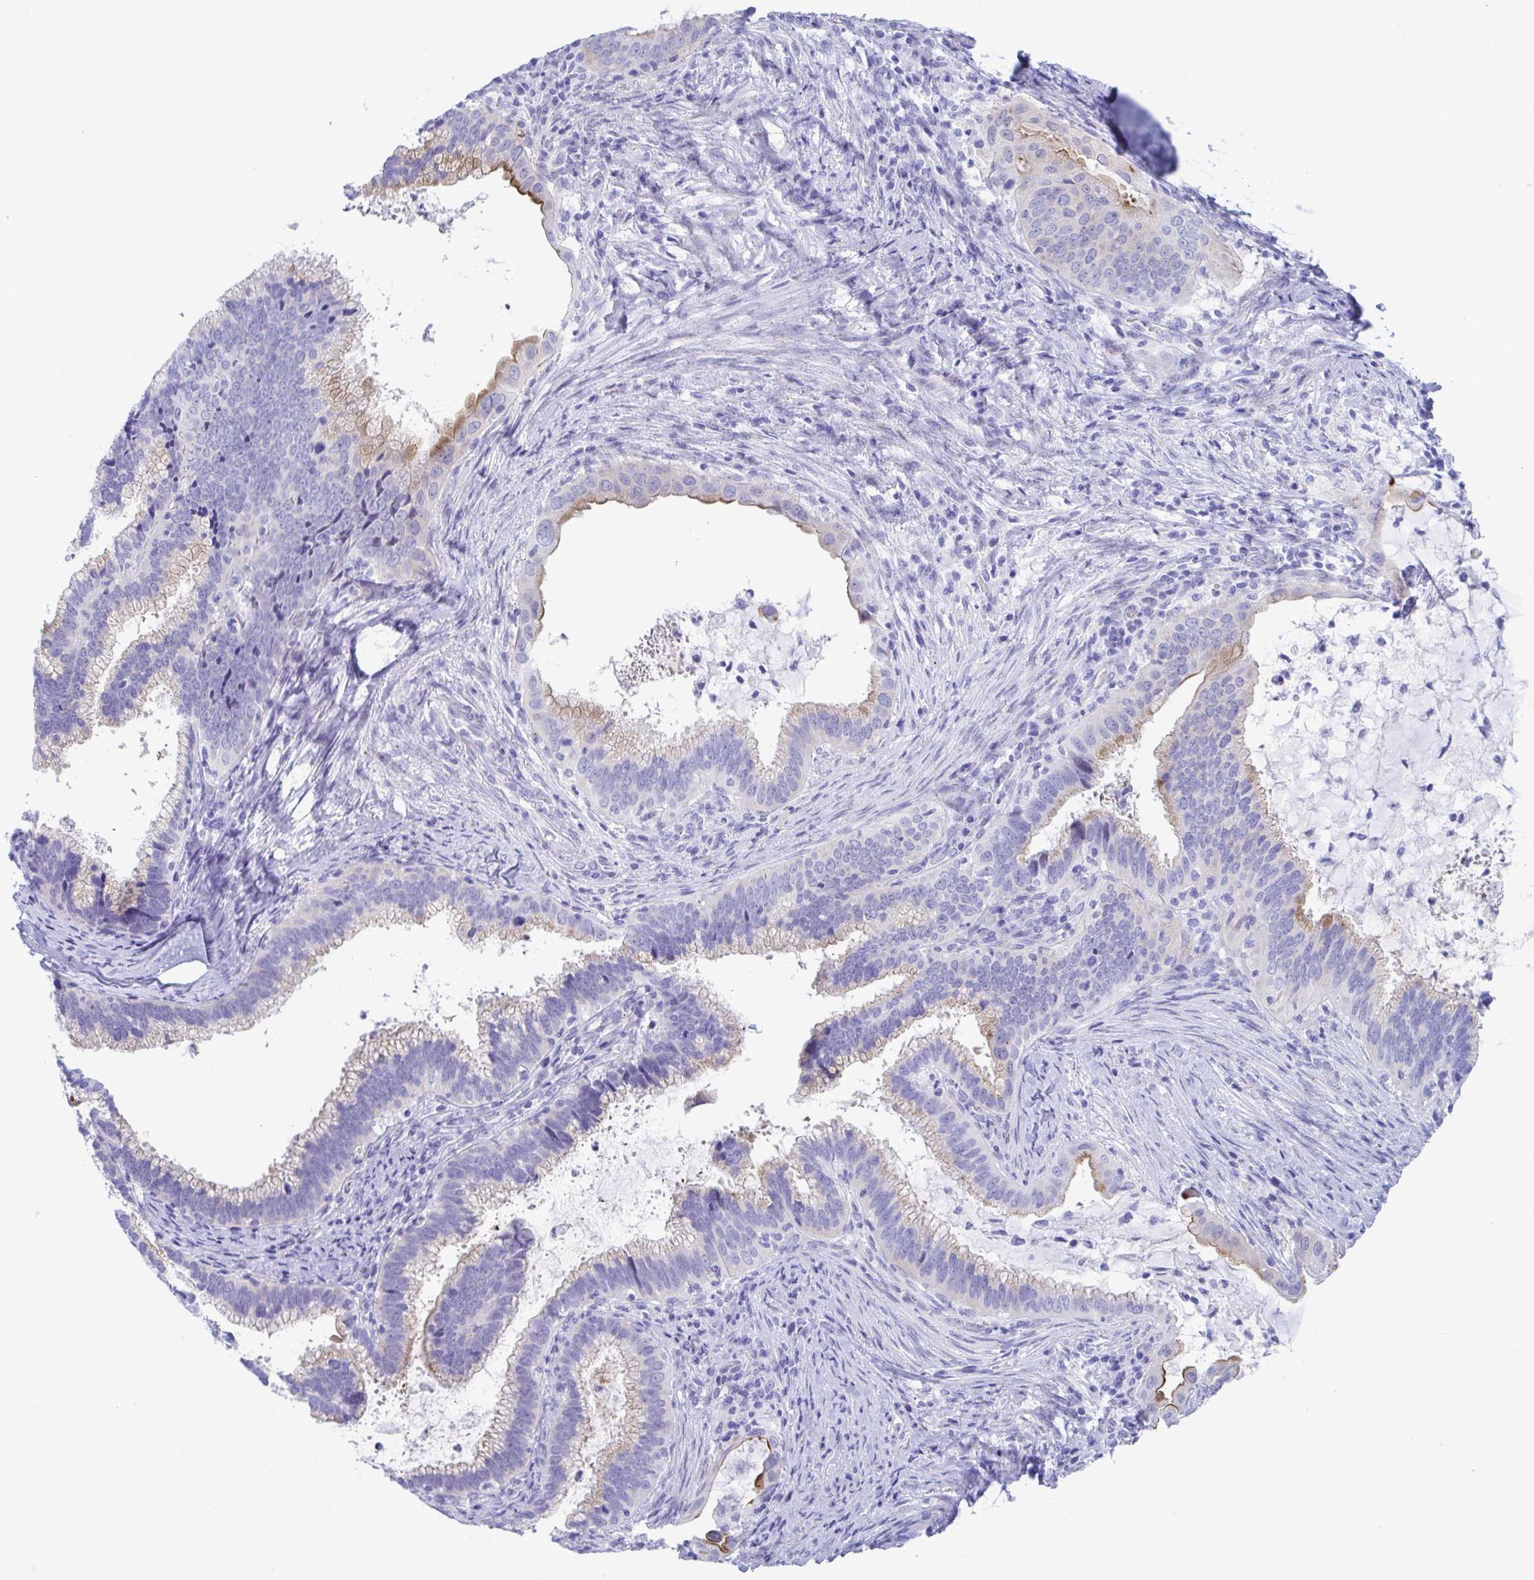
{"staining": {"intensity": "moderate", "quantity": "<25%", "location": "cytoplasmic/membranous"}, "tissue": "cervical cancer", "cell_type": "Tumor cells", "image_type": "cancer", "snomed": [{"axis": "morphology", "description": "Adenocarcinoma, NOS"}, {"axis": "topography", "description": "Cervix"}], "caption": "Cervical cancer was stained to show a protein in brown. There is low levels of moderate cytoplasmic/membranous positivity in approximately <25% of tumor cells. (brown staining indicates protein expression, while blue staining denotes nuclei).", "gene": "TTC30B", "patient": {"sex": "female", "age": 56}}